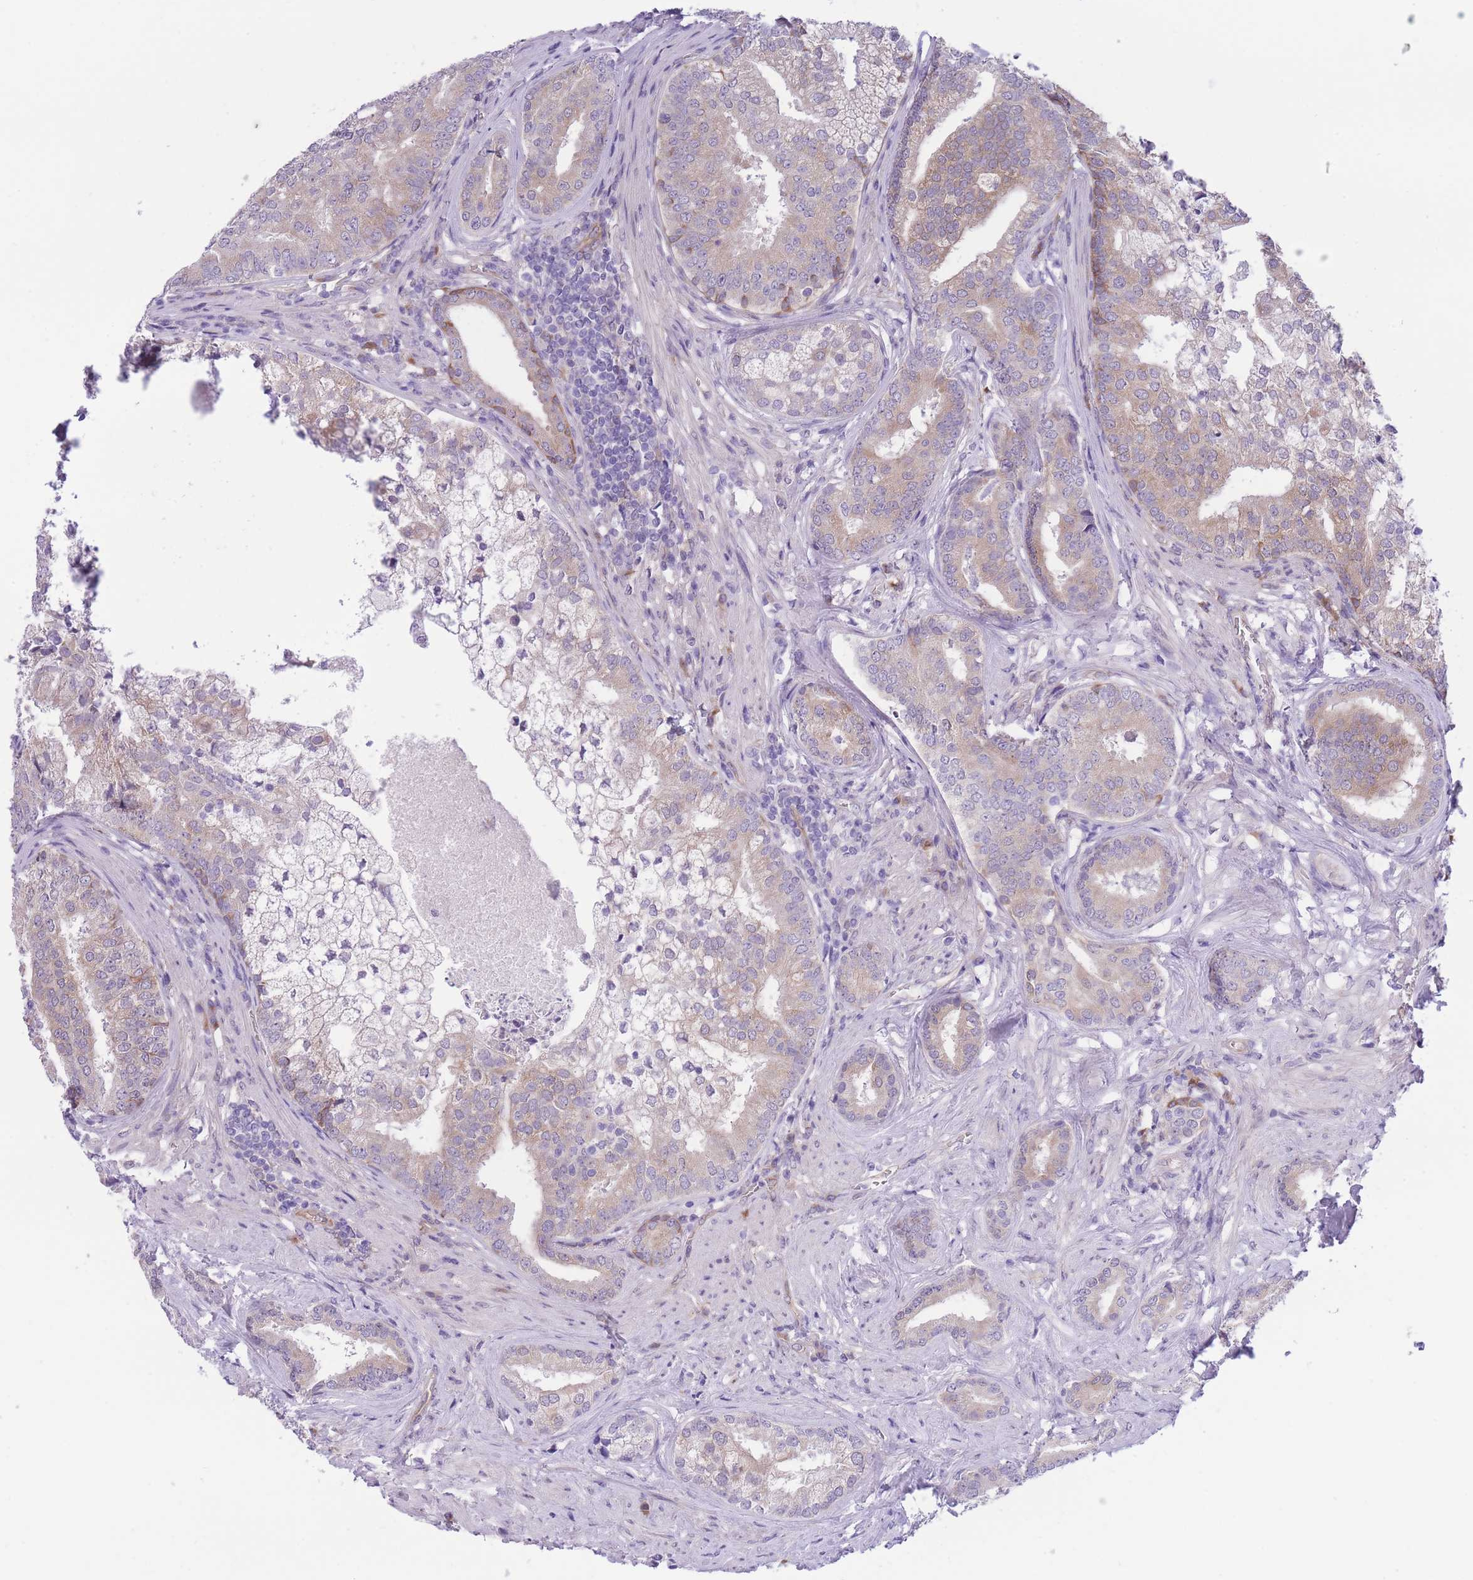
{"staining": {"intensity": "weak", "quantity": "25%-75%", "location": "cytoplasmic/membranous"}, "tissue": "prostate cancer", "cell_type": "Tumor cells", "image_type": "cancer", "snomed": [{"axis": "morphology", "description": "Adenocarcinoma, High grade"}, {"axis": "topography", "description": "Prostate"}], "caption": "The micrograph exhibits staining of prostate high-grade adenocarcinoma, revealing weak cytoplasmic/membranous protein staining (brown color) within tumor cells.", "gene": "WWOX", "patient": {"sex": "male", "age": 55}}